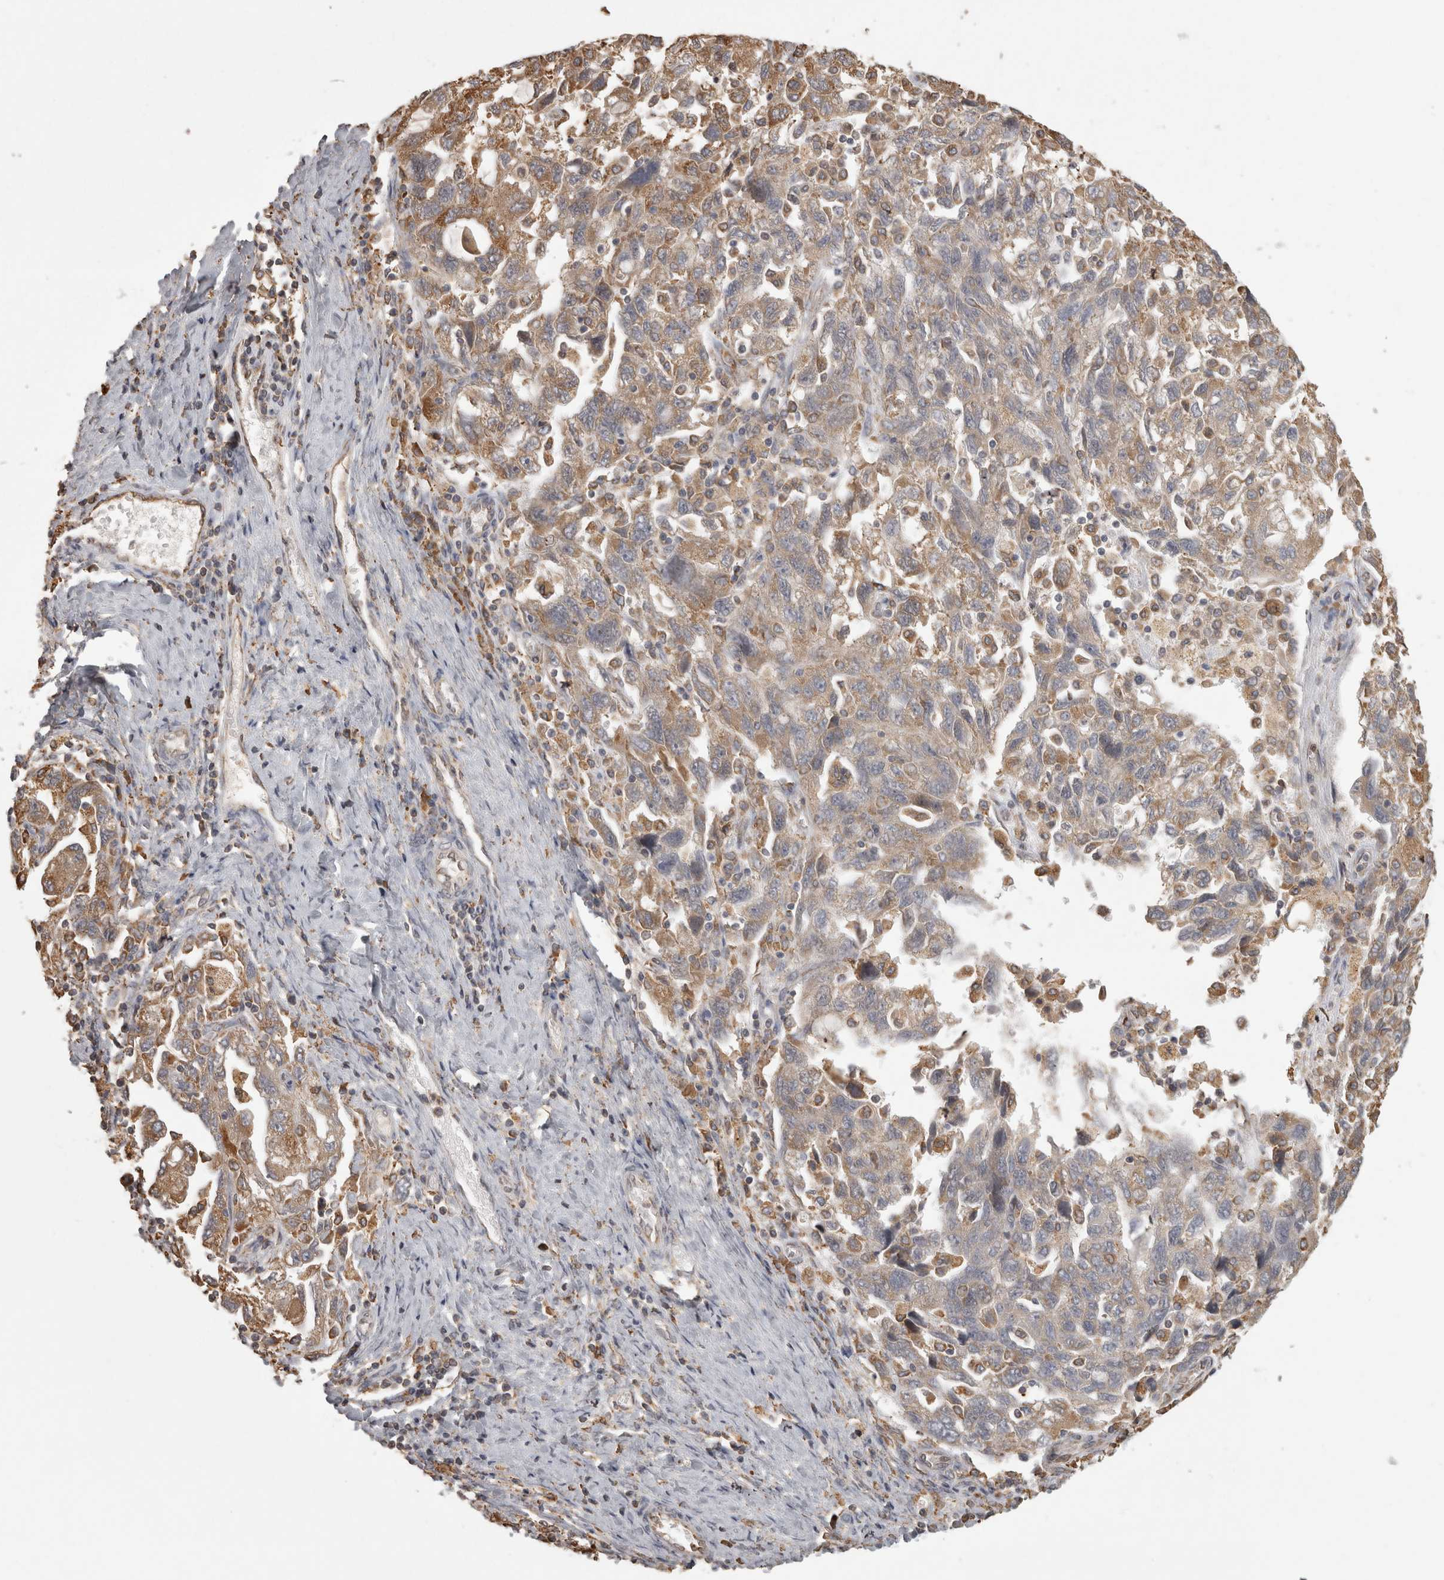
{"staining": {"intensity": "weak", "quantity": ">75%", "location": "cytoplasmic/membranous"}, "tissue": "ovarian cancer", "cell_type": "Tumor cells", "image_type": "cancer", "snomed": [{"axis": "morphology", "description": "Carcinoma, NOS"}, {"axis": "morphology", "description": "Cystadenocarcinoma, serous, NOS"}, {"axis": "topography", "description": "Ovary"}], "caption": "Ovarian serous cystadenocarcinoma was stained to show a protein in brown. There is low levels of weak cytoplasmic/membranous staining in approximately >75% of tumor cells. The protein is stained brown, and the nuclei are stained in blue (DAB IHC with brightfield microscopy, high magnification).", "gene": "PON2", "patient": {"sex": "female", "age": 69}}